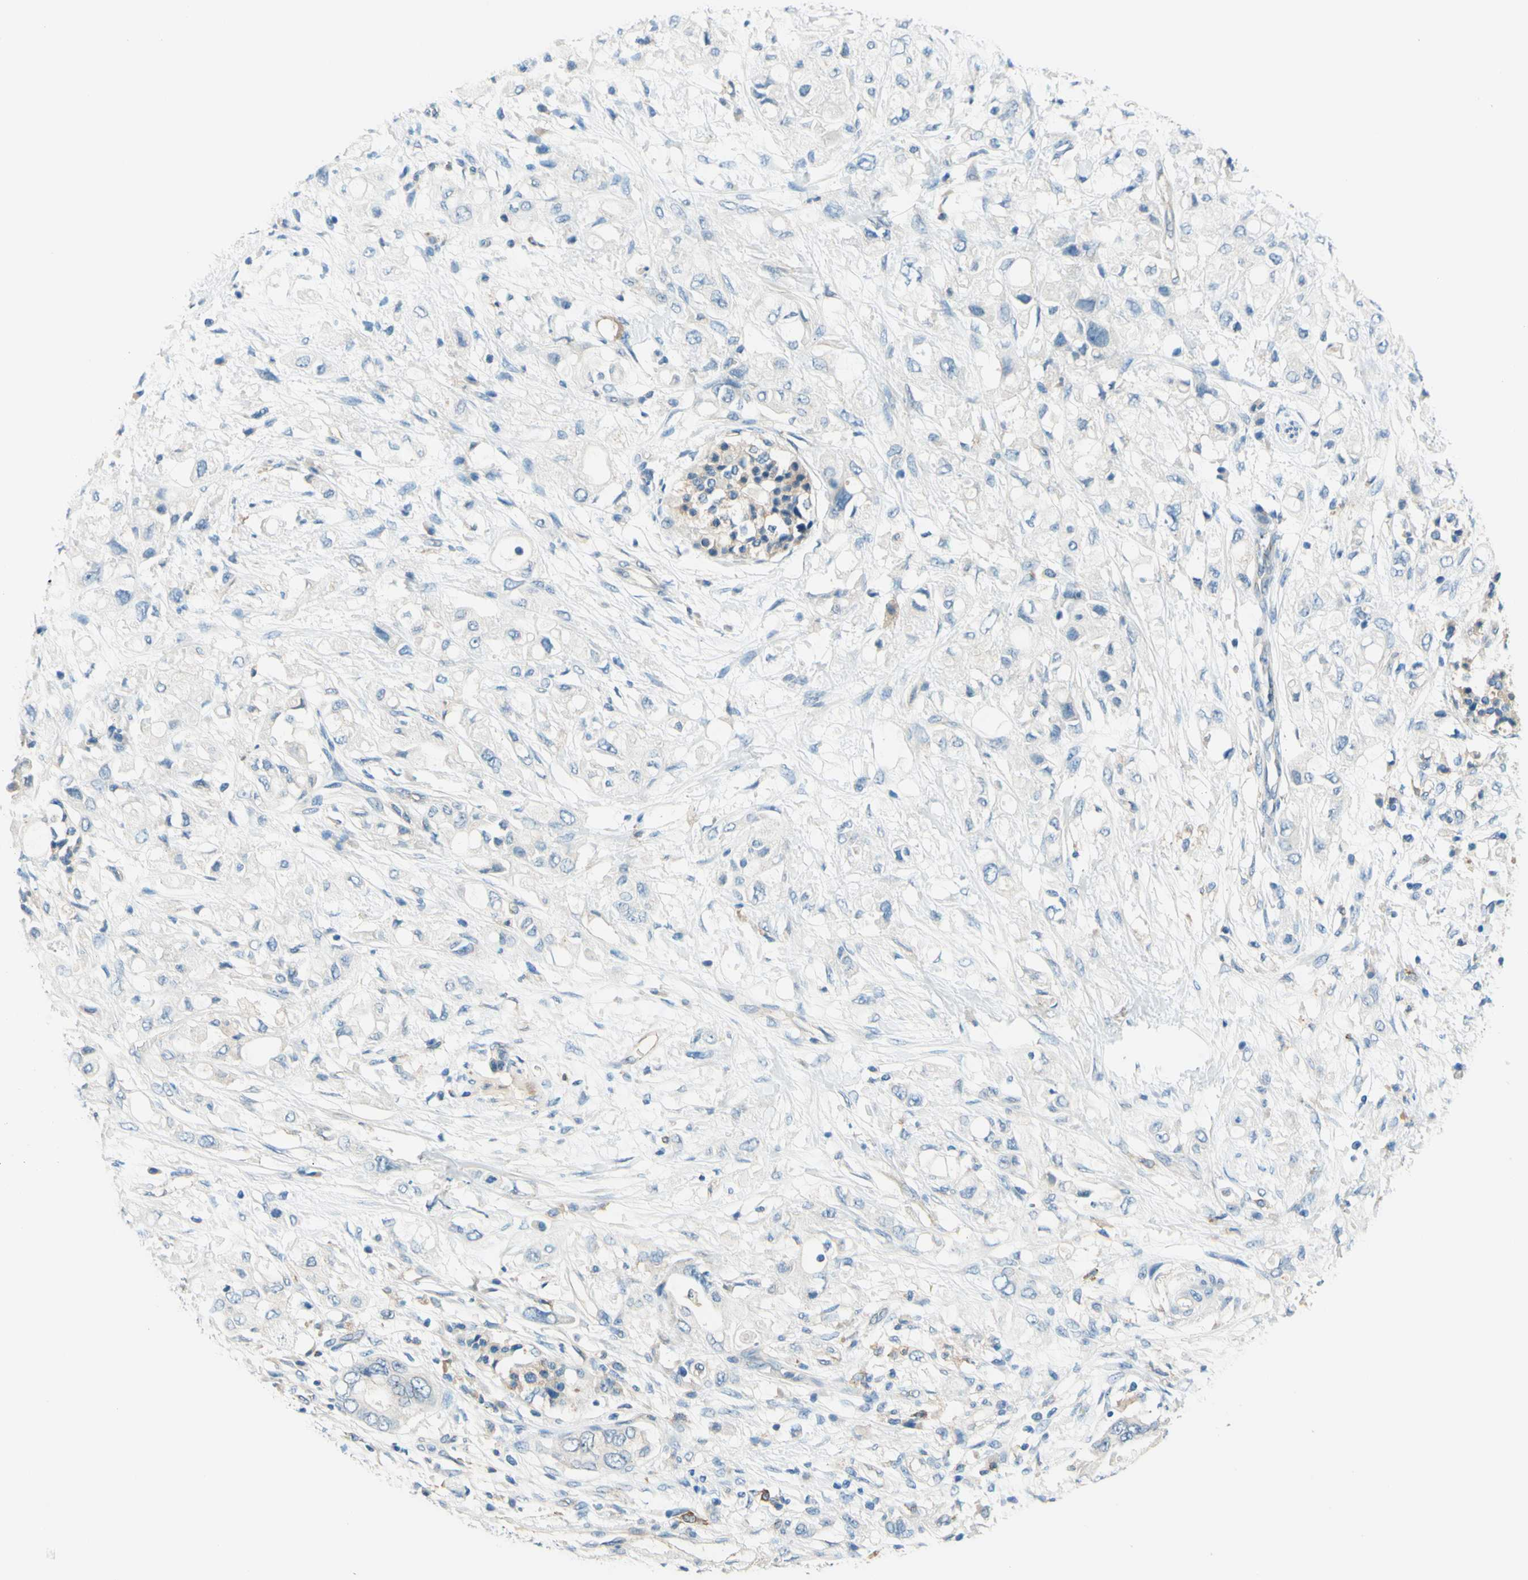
{"staining": {"intensity": "weak", "quantity": "<25%", "location": "cytoplasmic/membranous"}, "tissue": "pancreatic cancer", "cell_type": "Tumor cells", "image_type": "cancer", "snomed": [{"axis": "morphology", "description": "Adenocarcinoma, NOS"}, {"axis": "topography", "description": "Pancreas"}], "caption": "Tumor cells show no significant protein staining in pancreatic cancer.", "gene": "SIGLEC9", "patient": {"sex": "female", "age": 56}}